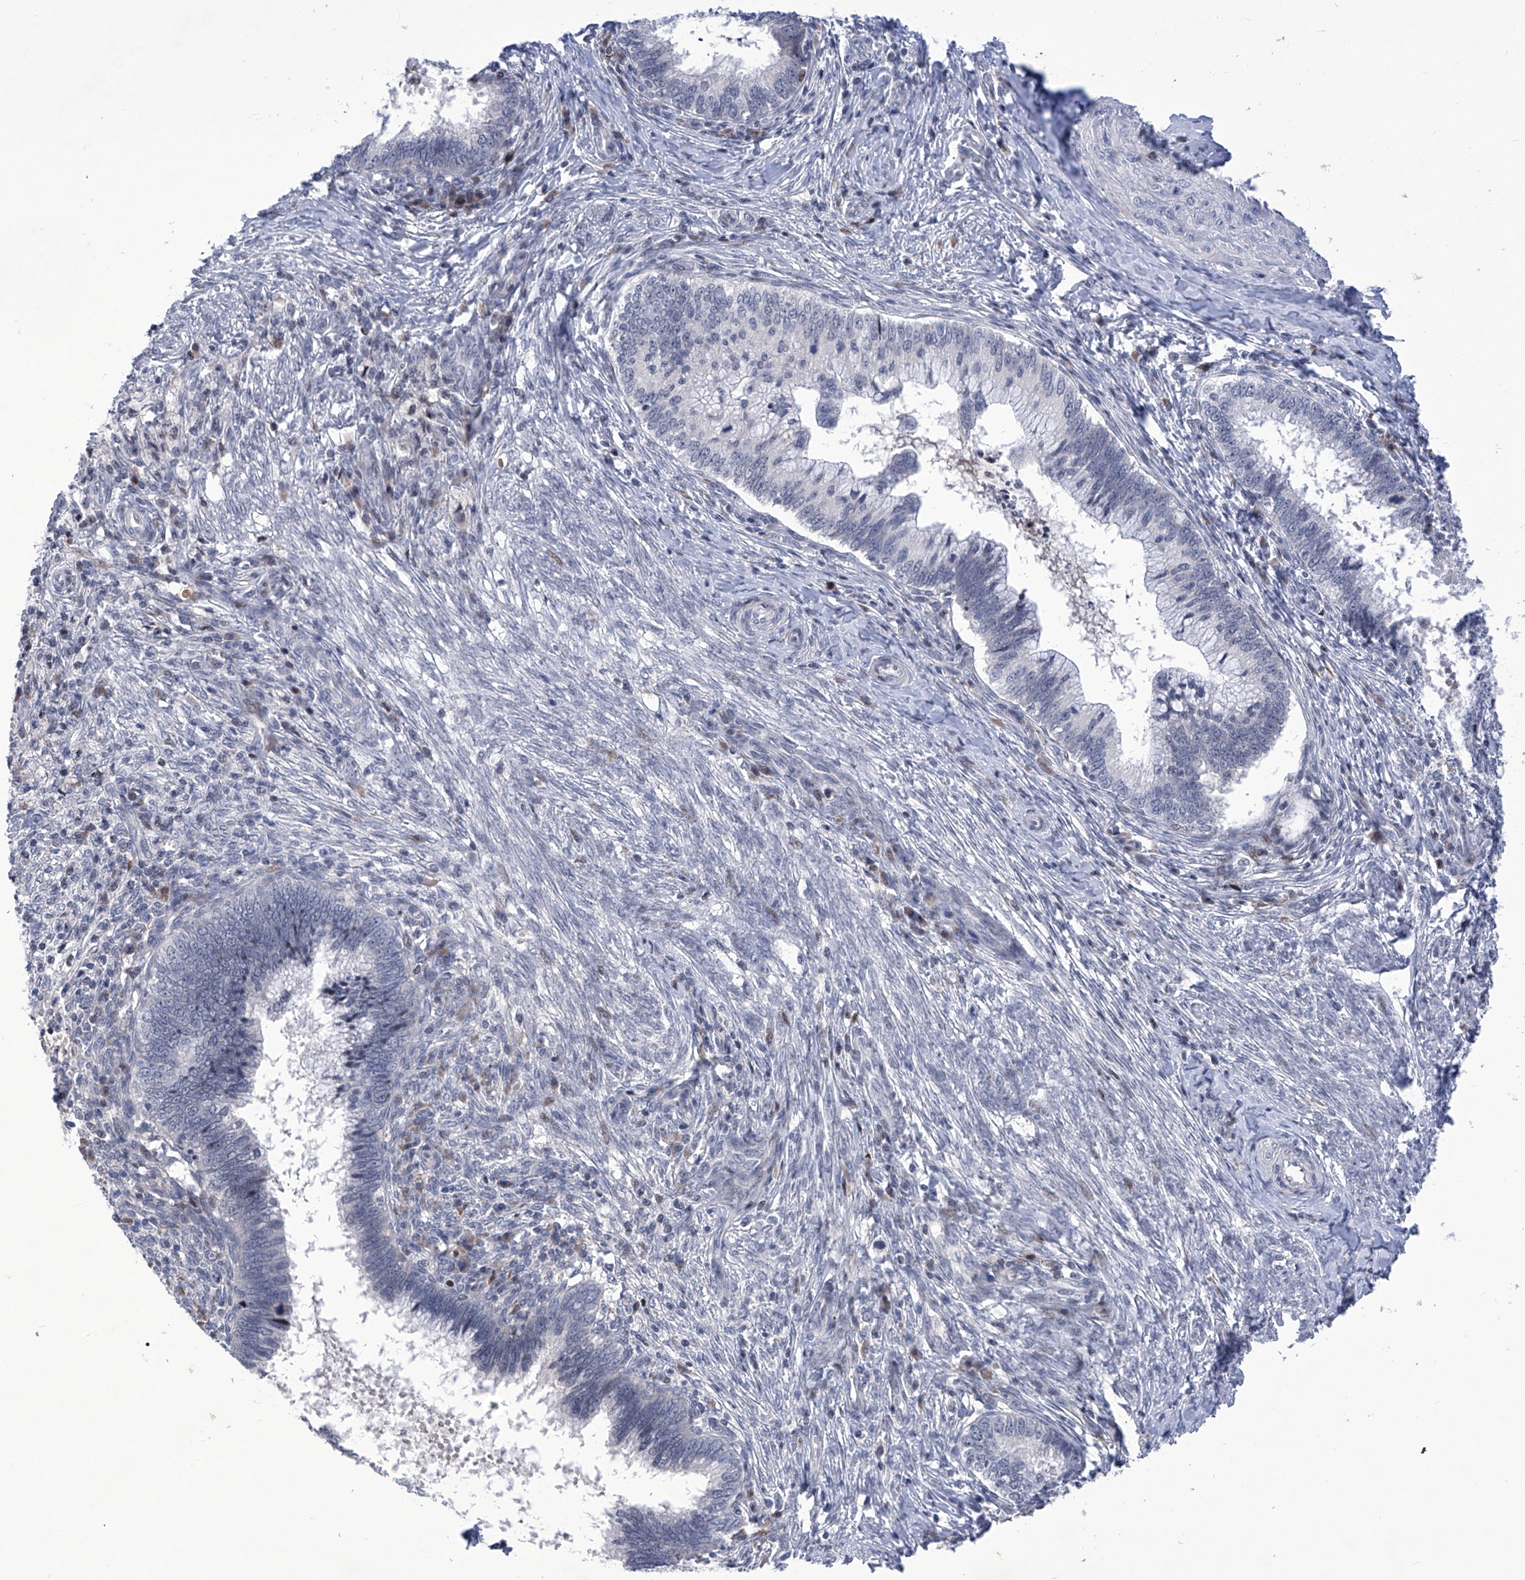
{"staining": {"intensity": "negative", "quantity": "none", "location": "none"}, "tissue": "cervical cancer", "cell_type": "Tumor cells", "image_type": "cancer", "snomed": [{"axis": "morphology", "description": "Adenocarcinoma, NOS"}, {"axis": "topography", "description": "Cervix"}], "caption": "The immunohistochemistry micrograph has no significant staining in tumor cells of cervical cancer tissue. Brightfield microscopy of IHC stained with DAB (brown) and hematoxylin (blue), captured at high magnification.", "gene": "NUFIP1", "patient": {"sex": "female", "age": 36}}